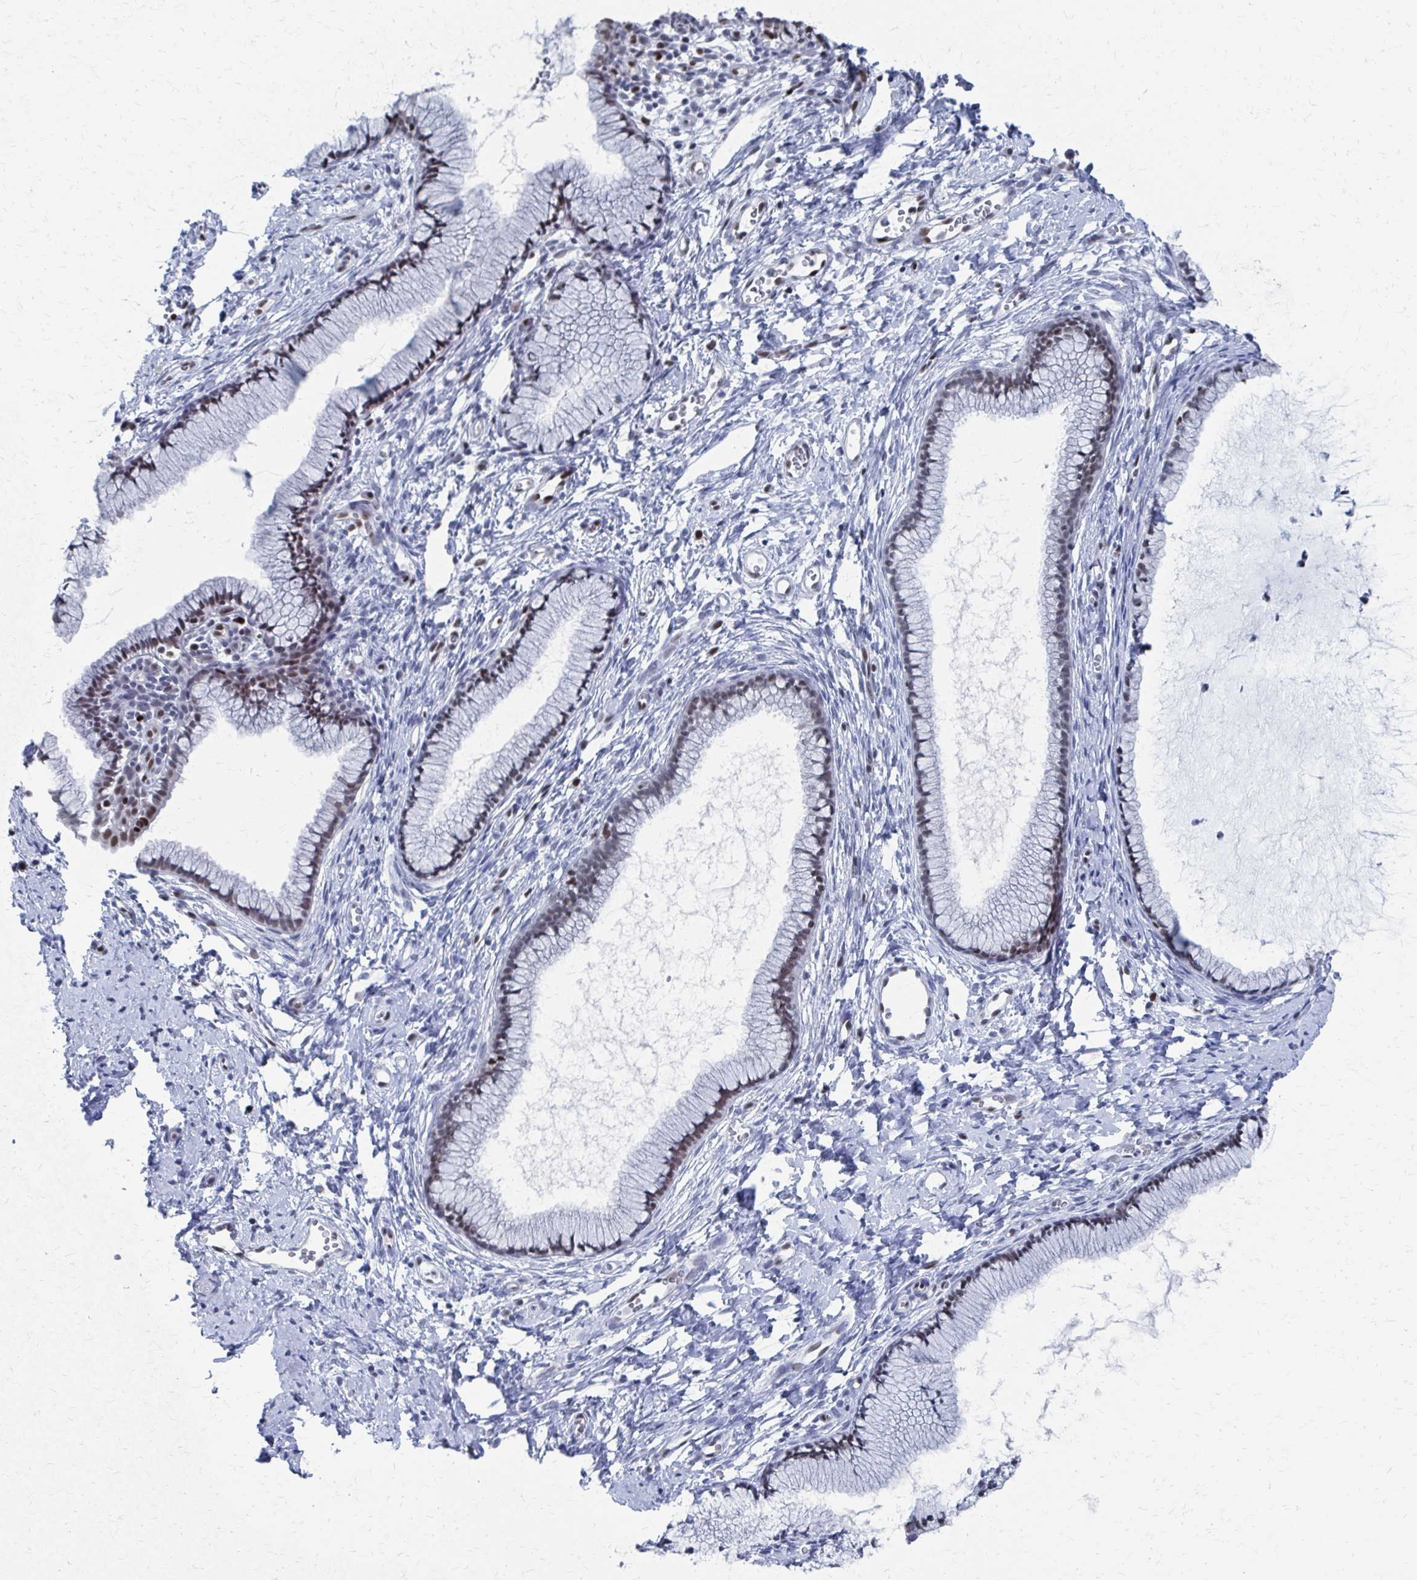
{"staining": {"intensity": "moderate", "quantity": ">75%", "location": "nuclear"}, "tissue": "cervix", "cell_type": "Glandular cells", "image_type": "normal", "snomed": [{"axis": "morphology", "description": "Normal tissue, NOS"}, {"axis": "topography", "description": "Cervix"}], "caption": "Immunohistochemical staining of normal human cervix displays >75% levels of moderate nuclear protein staining in about >75% of glandular cells.", "gene": "CDIN1", "patient": {"sex": "female", "age": 40}}